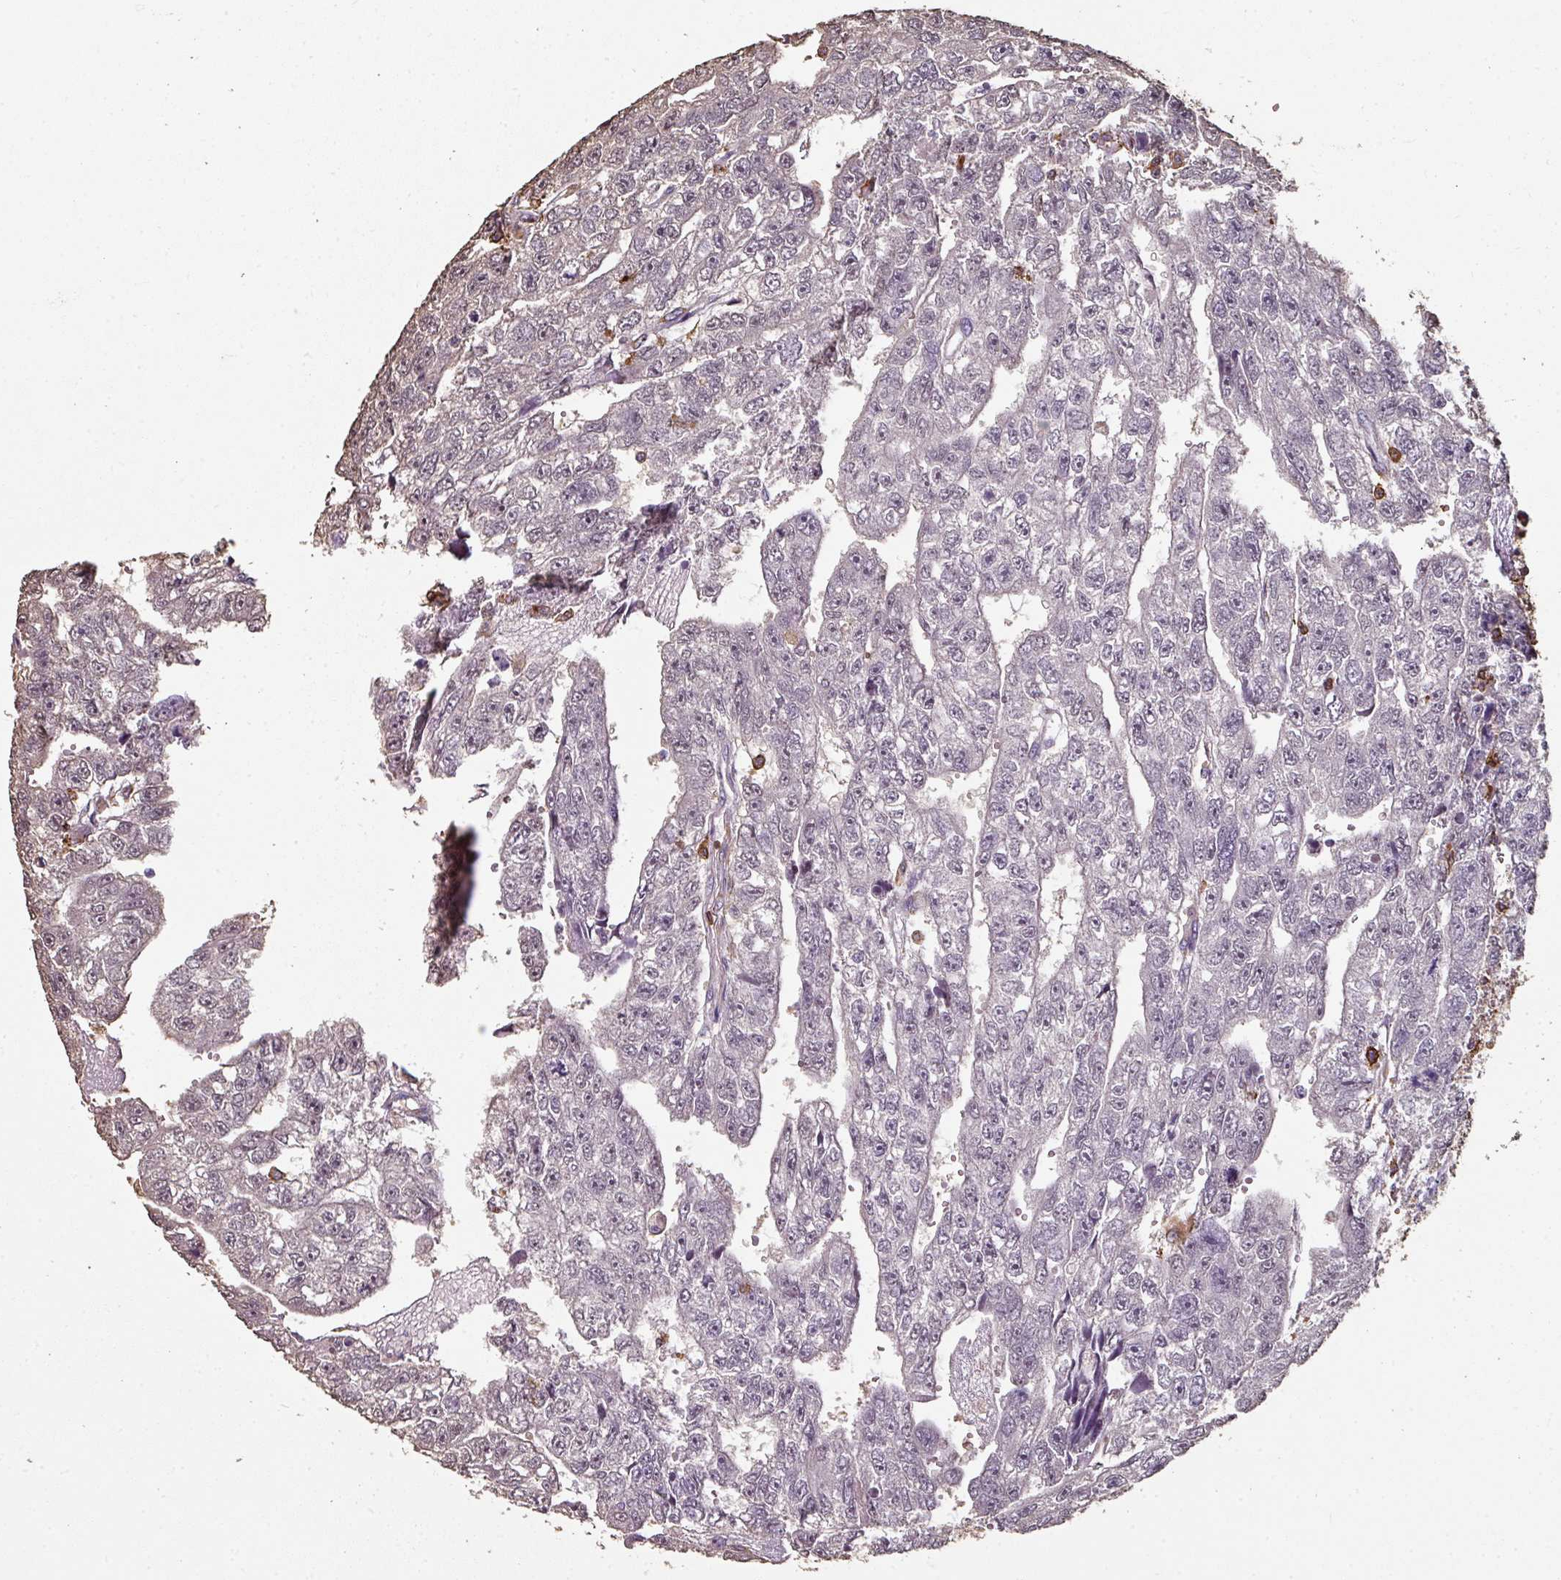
{"staining": {"intensity": "moderate", "quantity": "25%-75%", "location": "nuclear"}, "tissue": "testis cancer", "cell_type": "Tumor cells", "image_type": "cancer", "snomed": [{"axis": "morphology", "description": "Carcinoma, Embryonal, NOS"}, {"axis": "topography", "description": "Testis"}], "caption": "Embryonal carcinoma (testis) tissue displays moderate nuclear staining in about 25%-75% of tumor cells, visualized by immunohistochemistry.", "gene": "OLFML2B", "patient": {"sex": "male", "age": 20}}